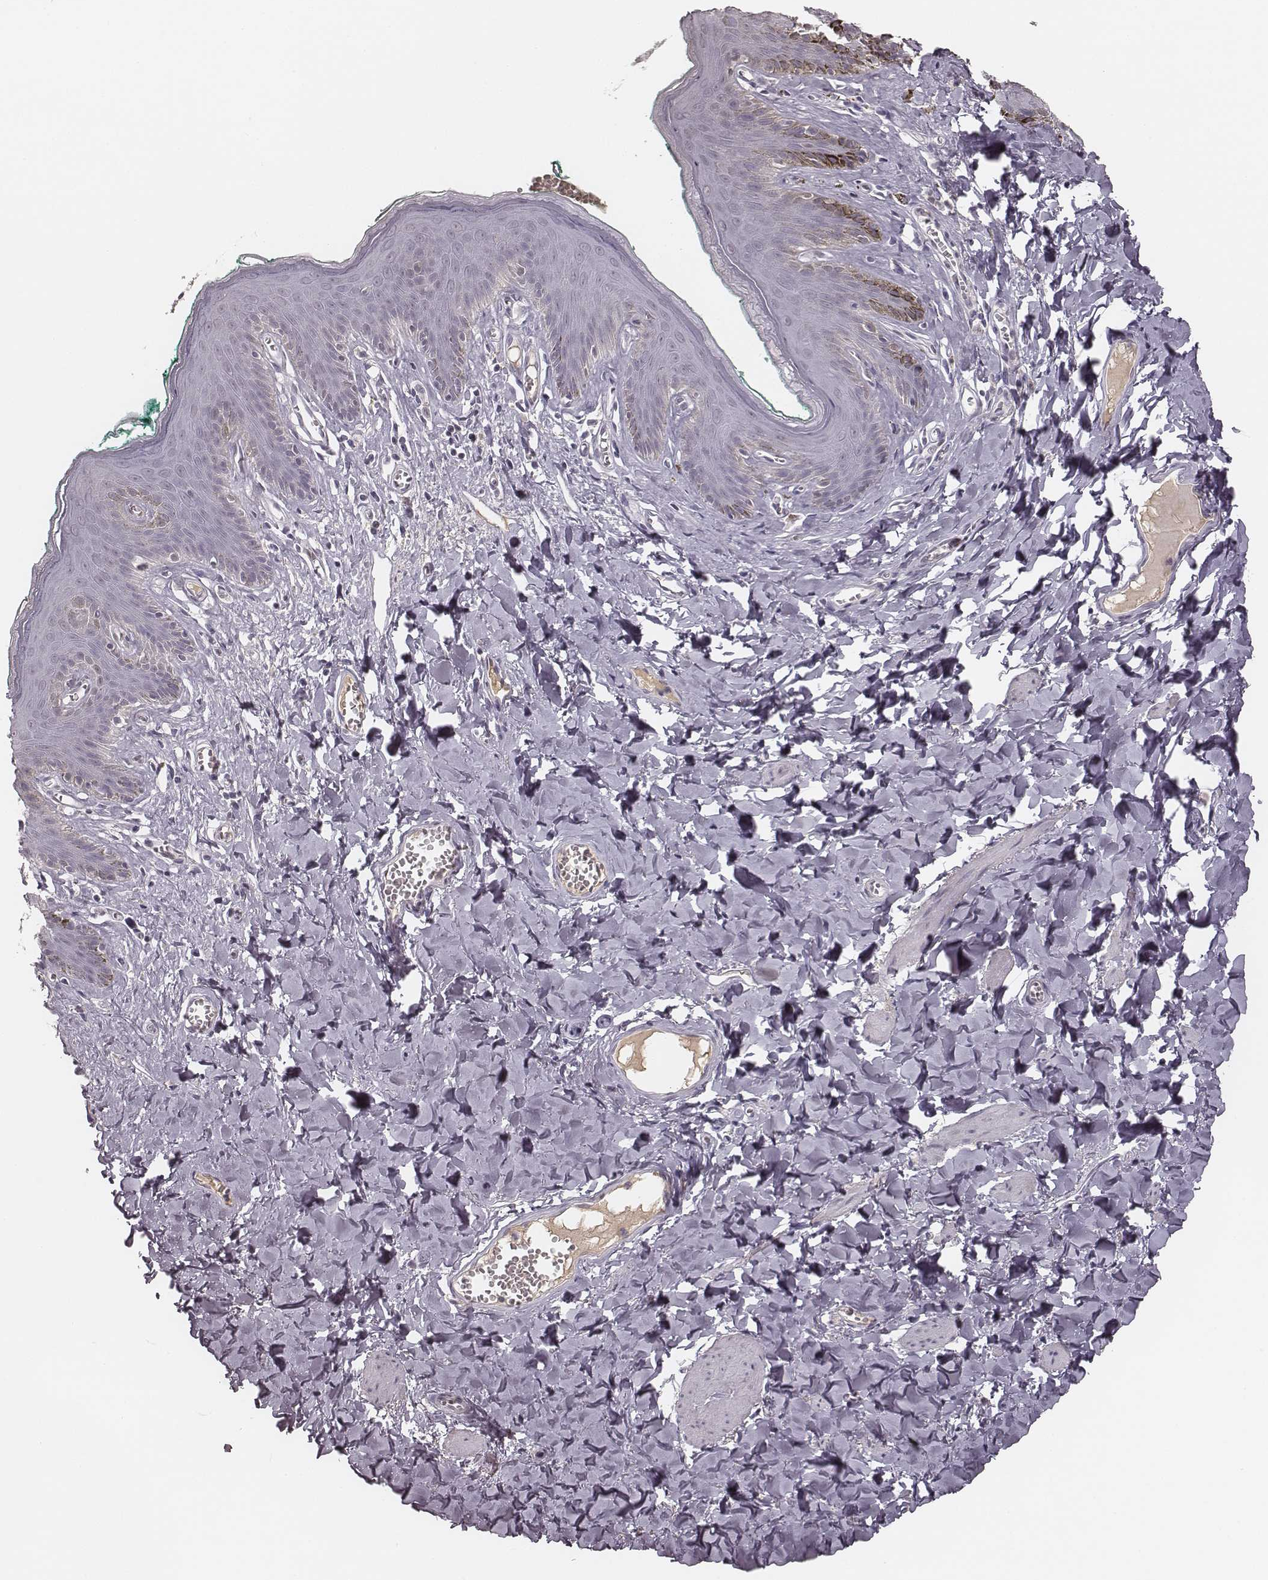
{"staining": {"intensity": "negative", "quantity": "none", "location": "none"}, "tissue": "skin", "cell_type": "Epidermal cells", "image_type": "normal", "snomed": [{"axis": "morphology", "description": "Normal tissue, NOS"}, {"axis": "topography", "description": "Vulva"}, {"axis": "topography", "description": "Peripheral nerve tissue"}], "caption": "IHC of normal skin displays no expression in epidermal cells.", "gene": "MSX1", "patient": {"sex": "female", "age": 66}}